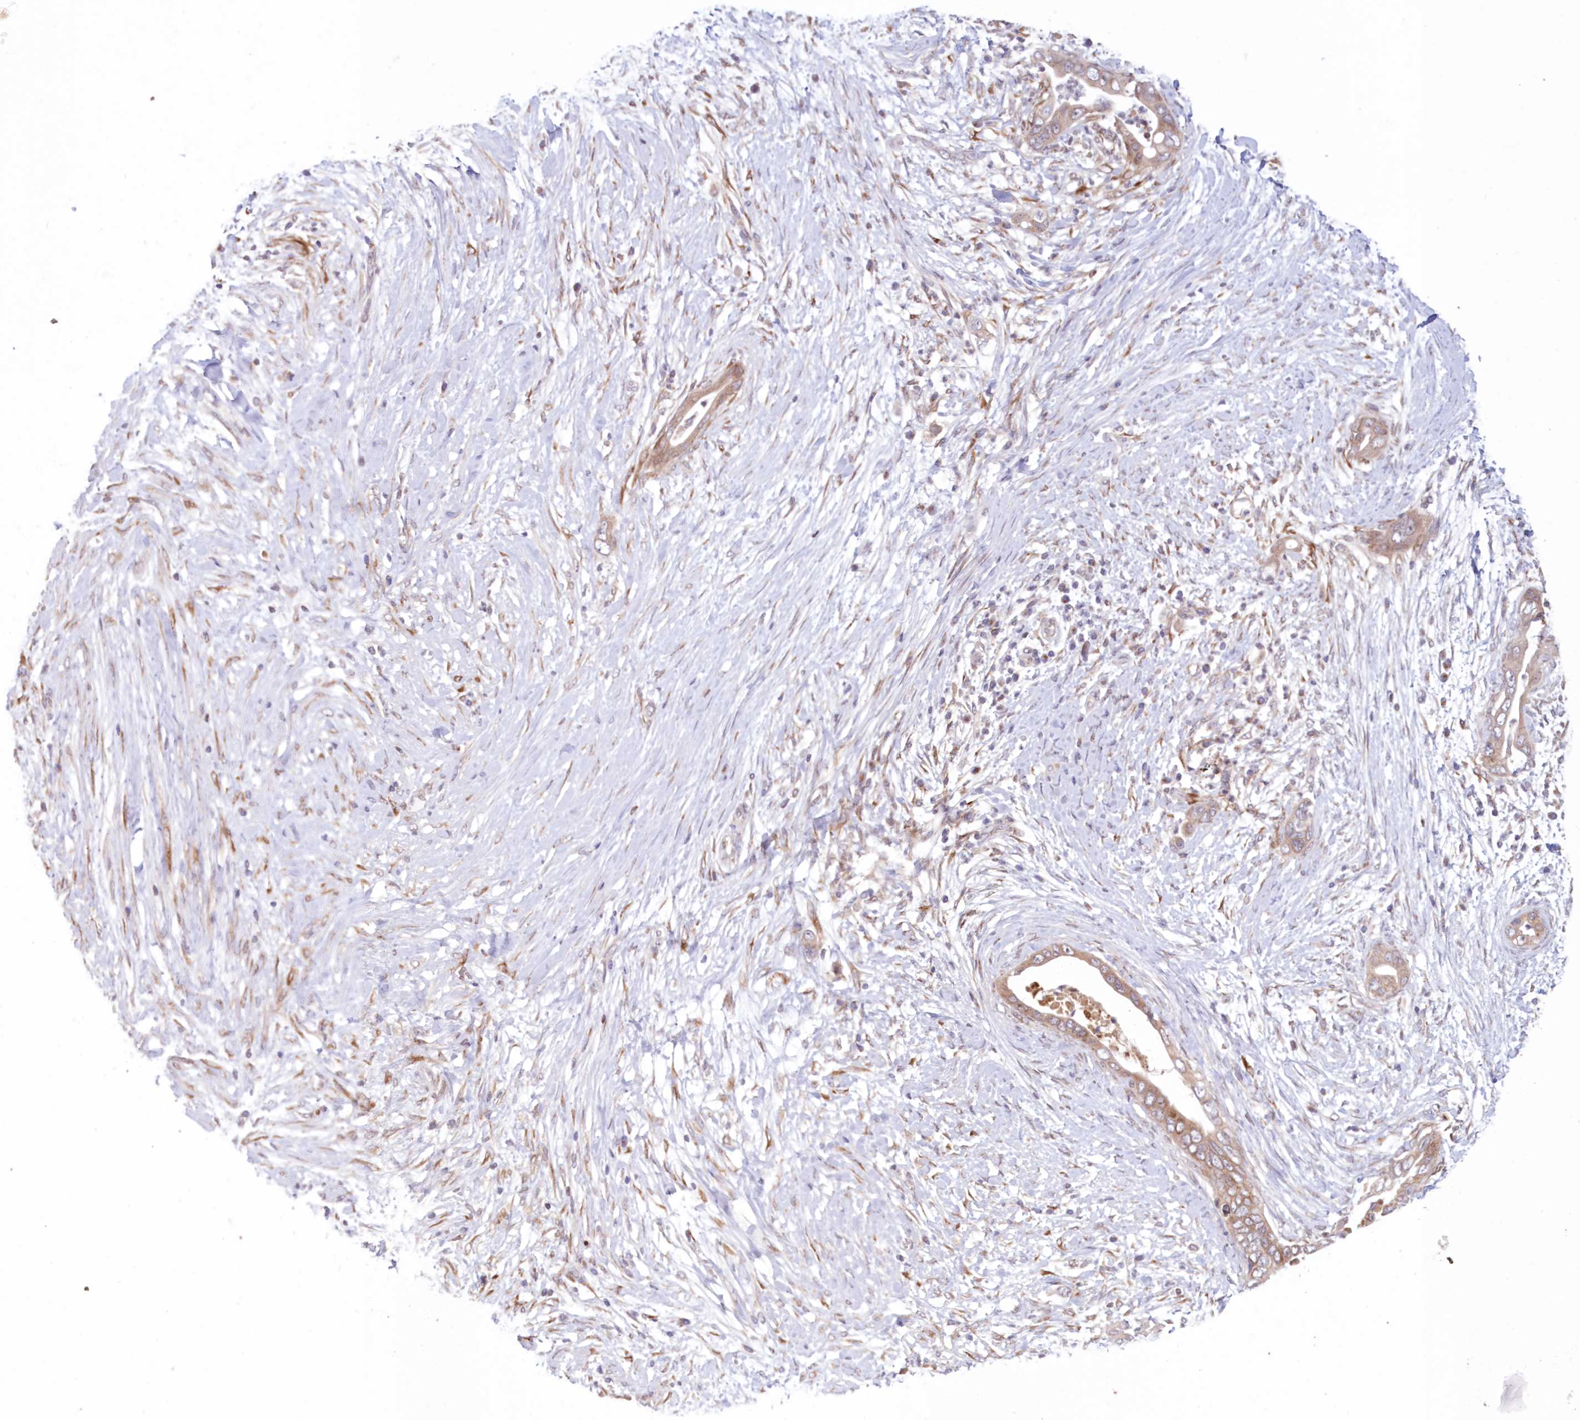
{"staining": {"intensity": "moderate", "quantity": ">75%", "location": "cytoplasmic/membranous"}, "tissue": "pancreatic cancer", "cell_type": "Tumor cells", "image_type": "cancer", "snomed": [{"axis": "morphology", "description": "Adenocarcinoma, NOS"}, {"axis": "topography", "description": "Pancreas"}], "caption": "Immunohistochemical staining of human pancreatic adenocarcinoma shows medium levels of moderate cytoplasmic/membranous protein staining in approximately >75% of tumor cells.", "gene": "PCYOX1L", "patient": {"sex": "male", "age": 75}}